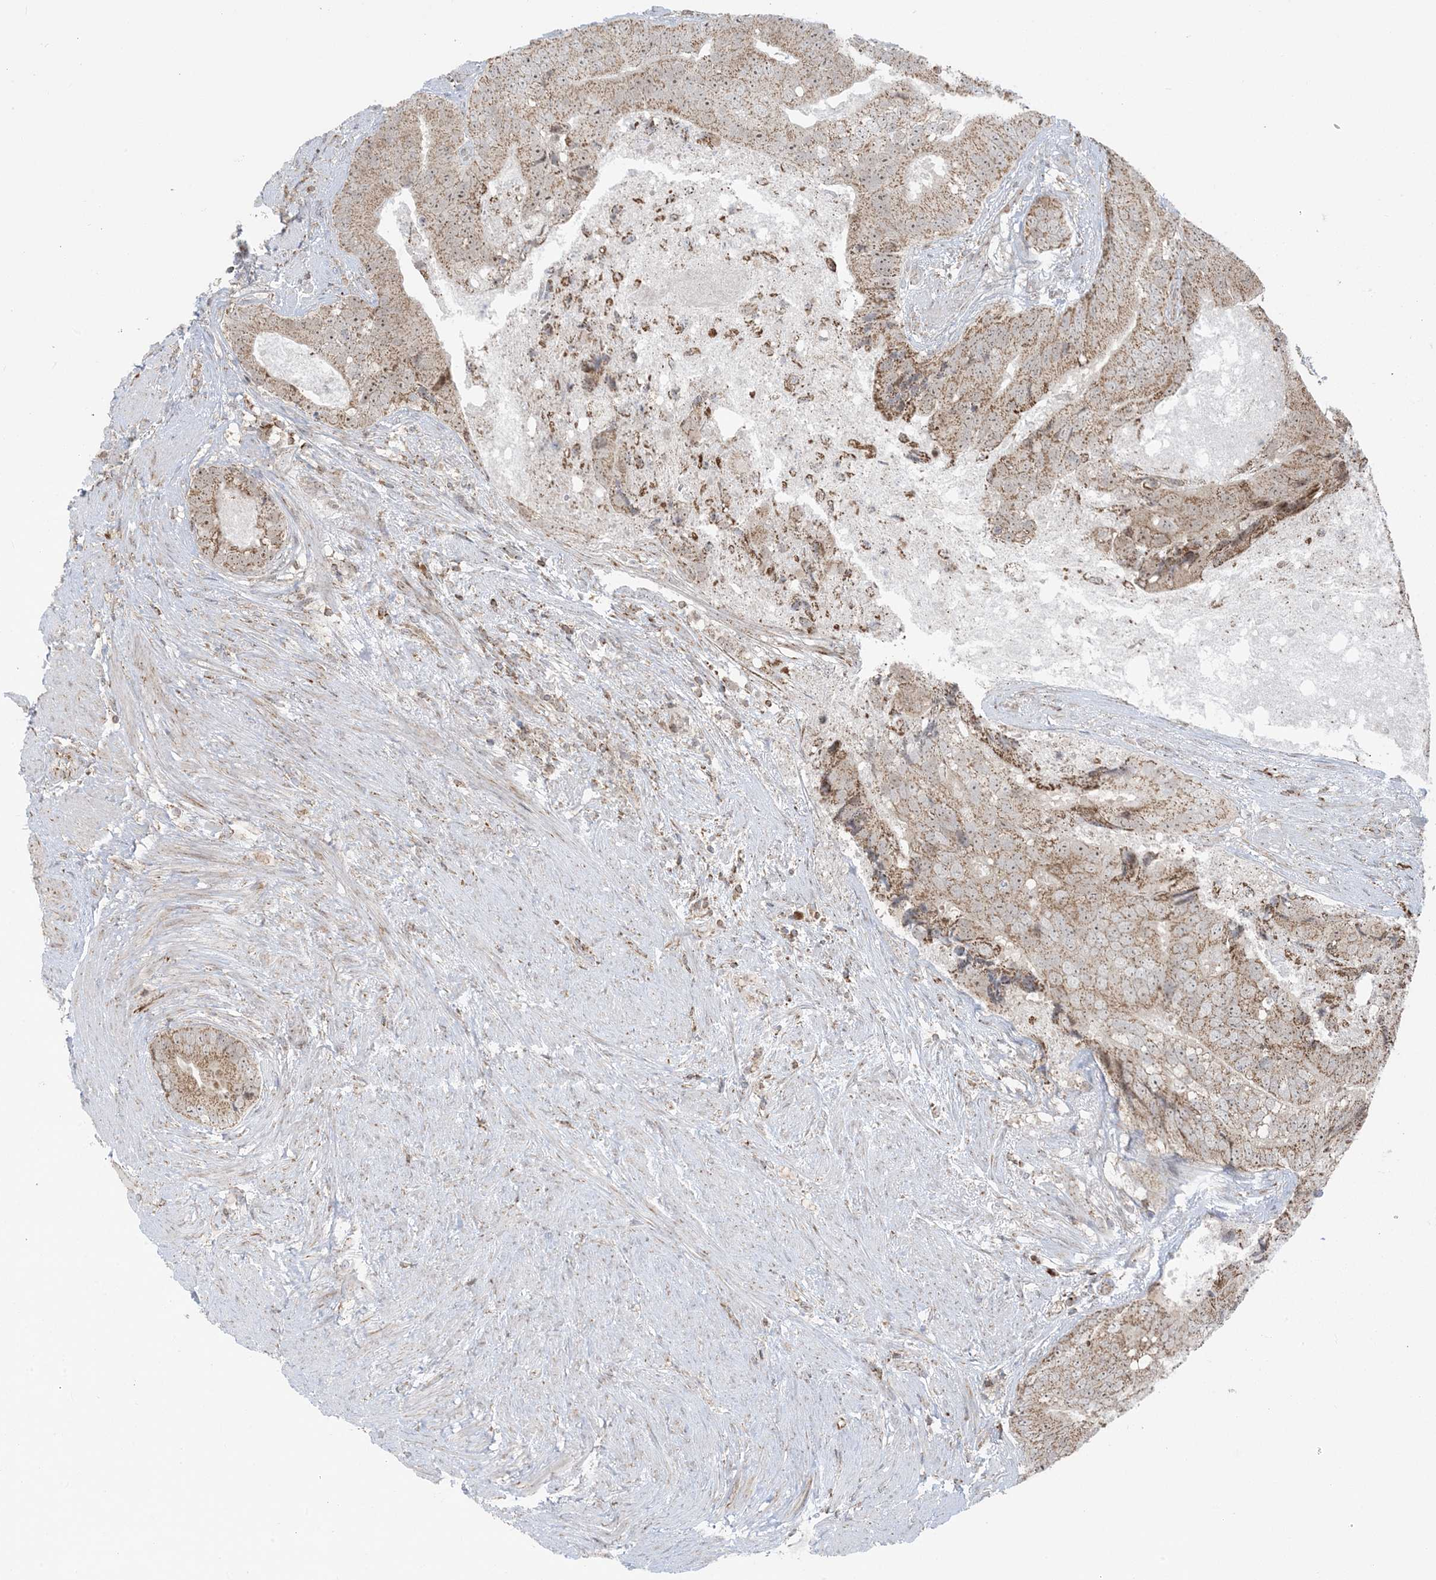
{"staining": {"intensity": "moderate", "quantity": ">75%", "location": "cytoplasmic/membranous,nuclear"}, "tissue": "prostate cancer", "cell_type": "Tumor cells", "image_type": "cancer", "snomed": [{"axis": "morphology", "description": "Adenocarcinoma, High grade"}, {"axis": "topography", "description": "Prostate"}], "caption": "Human prostate cancer (high-grade adenocarcinoma) stained with a brown dye shows moderate cytoplasmic/membranous and nuclear positive positivity in approximately >75% of tumor cells.", "gene": "MAPKBP1", "patient": {"sex": "male", "age": 70}}